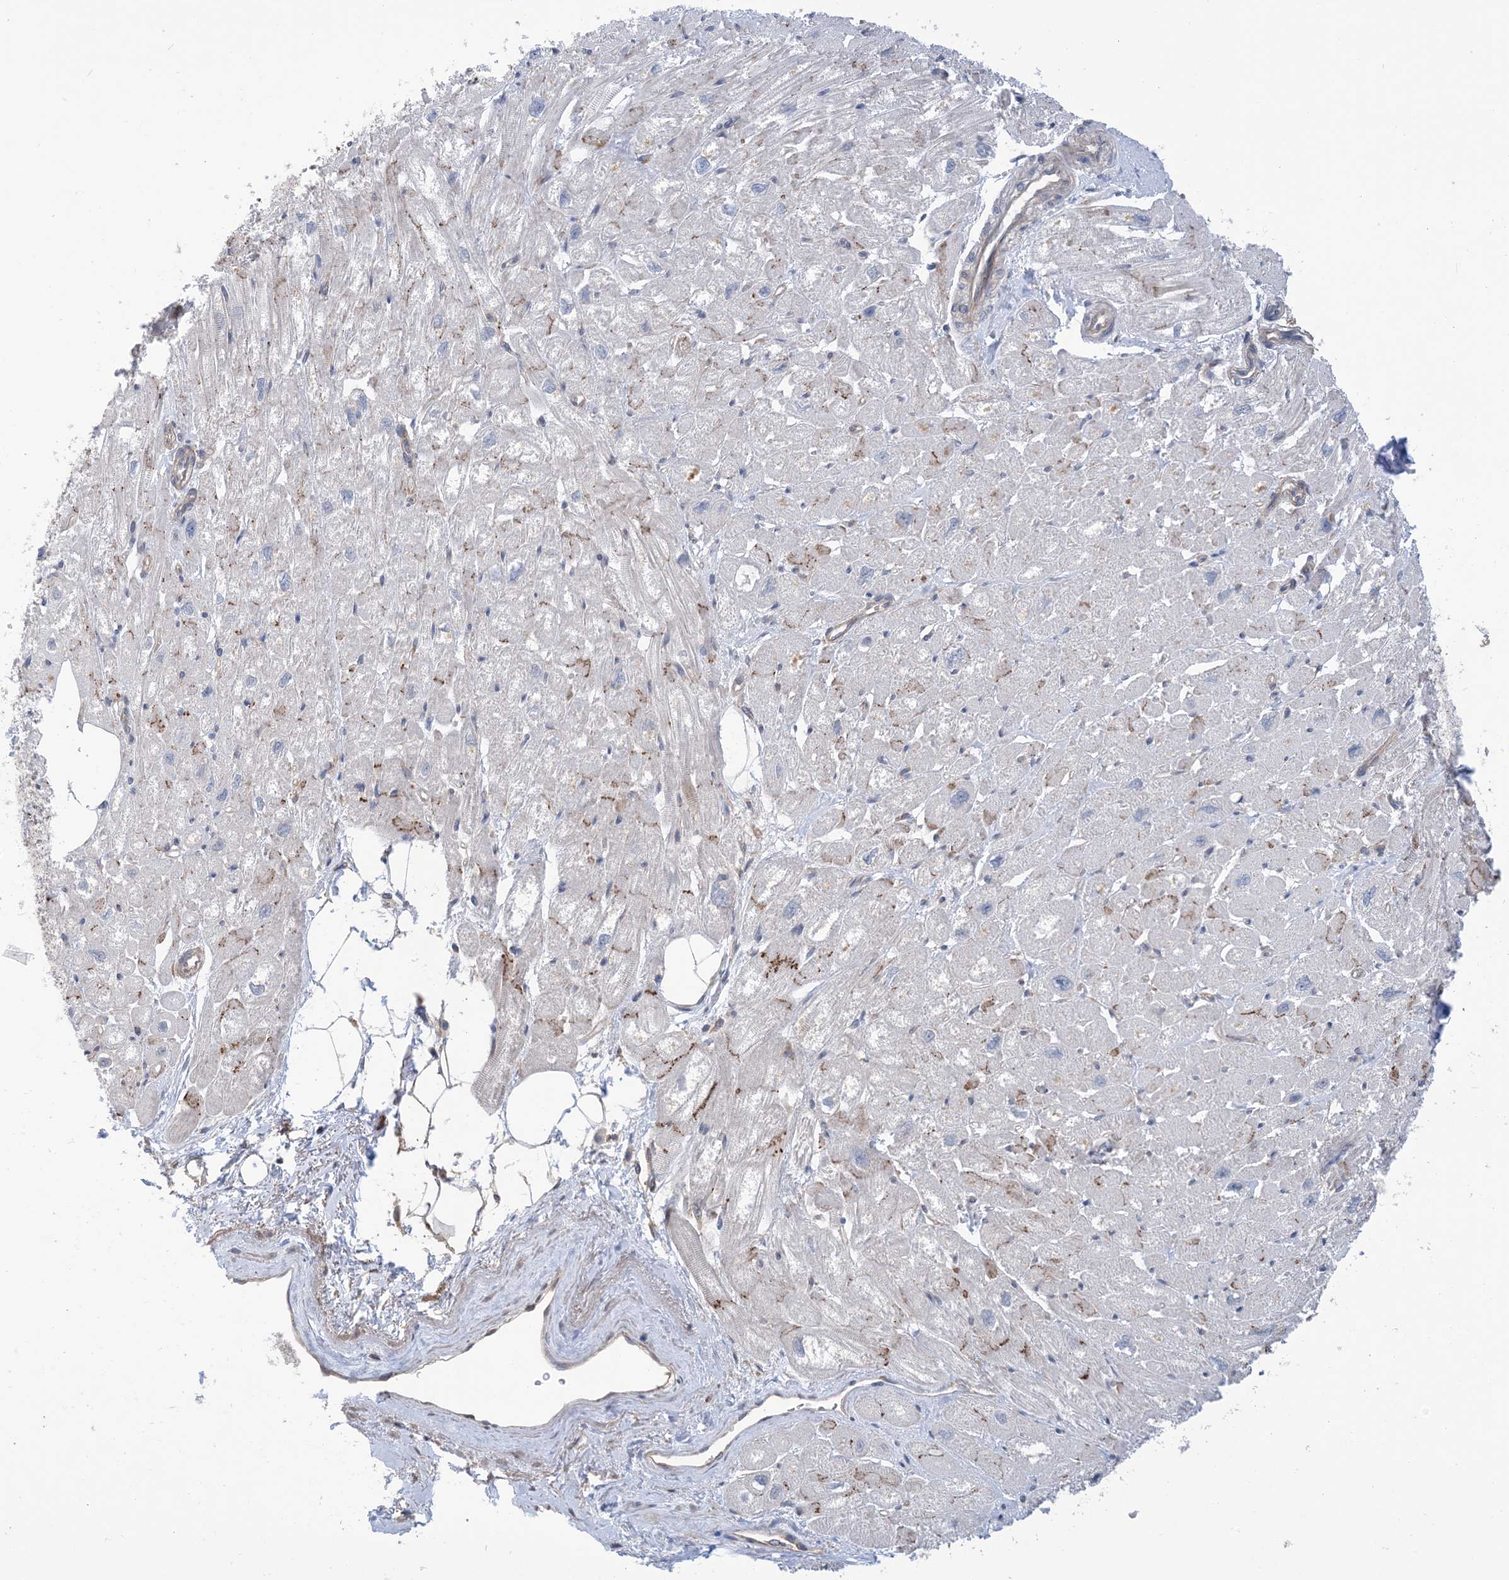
{"staining": {"intensity": "moderate", "quantity": "25%-75%", "location": "cytoplasmic/membranous"}, "tissue": "heart muscle", "cell_type": "Cardiomyocytes", "image_type": "normal", "snomed": [{"axis": "morphology", "description": "Normal tissue, NOS"}, {"axis": "topography", "description": "Heart"}], "caption": "The histopathology image shows staining of benign heart muscle, revealing moderate cytoplasmic/membranous protein expression (brown color) within cardiomyocytes. (Stains: DAB in brown, nuclei in blue, Microscopy: brightfield microscopy at high magnification).", "gene": "EHBP1", "patient": {"sex": "male", "age": 50}}